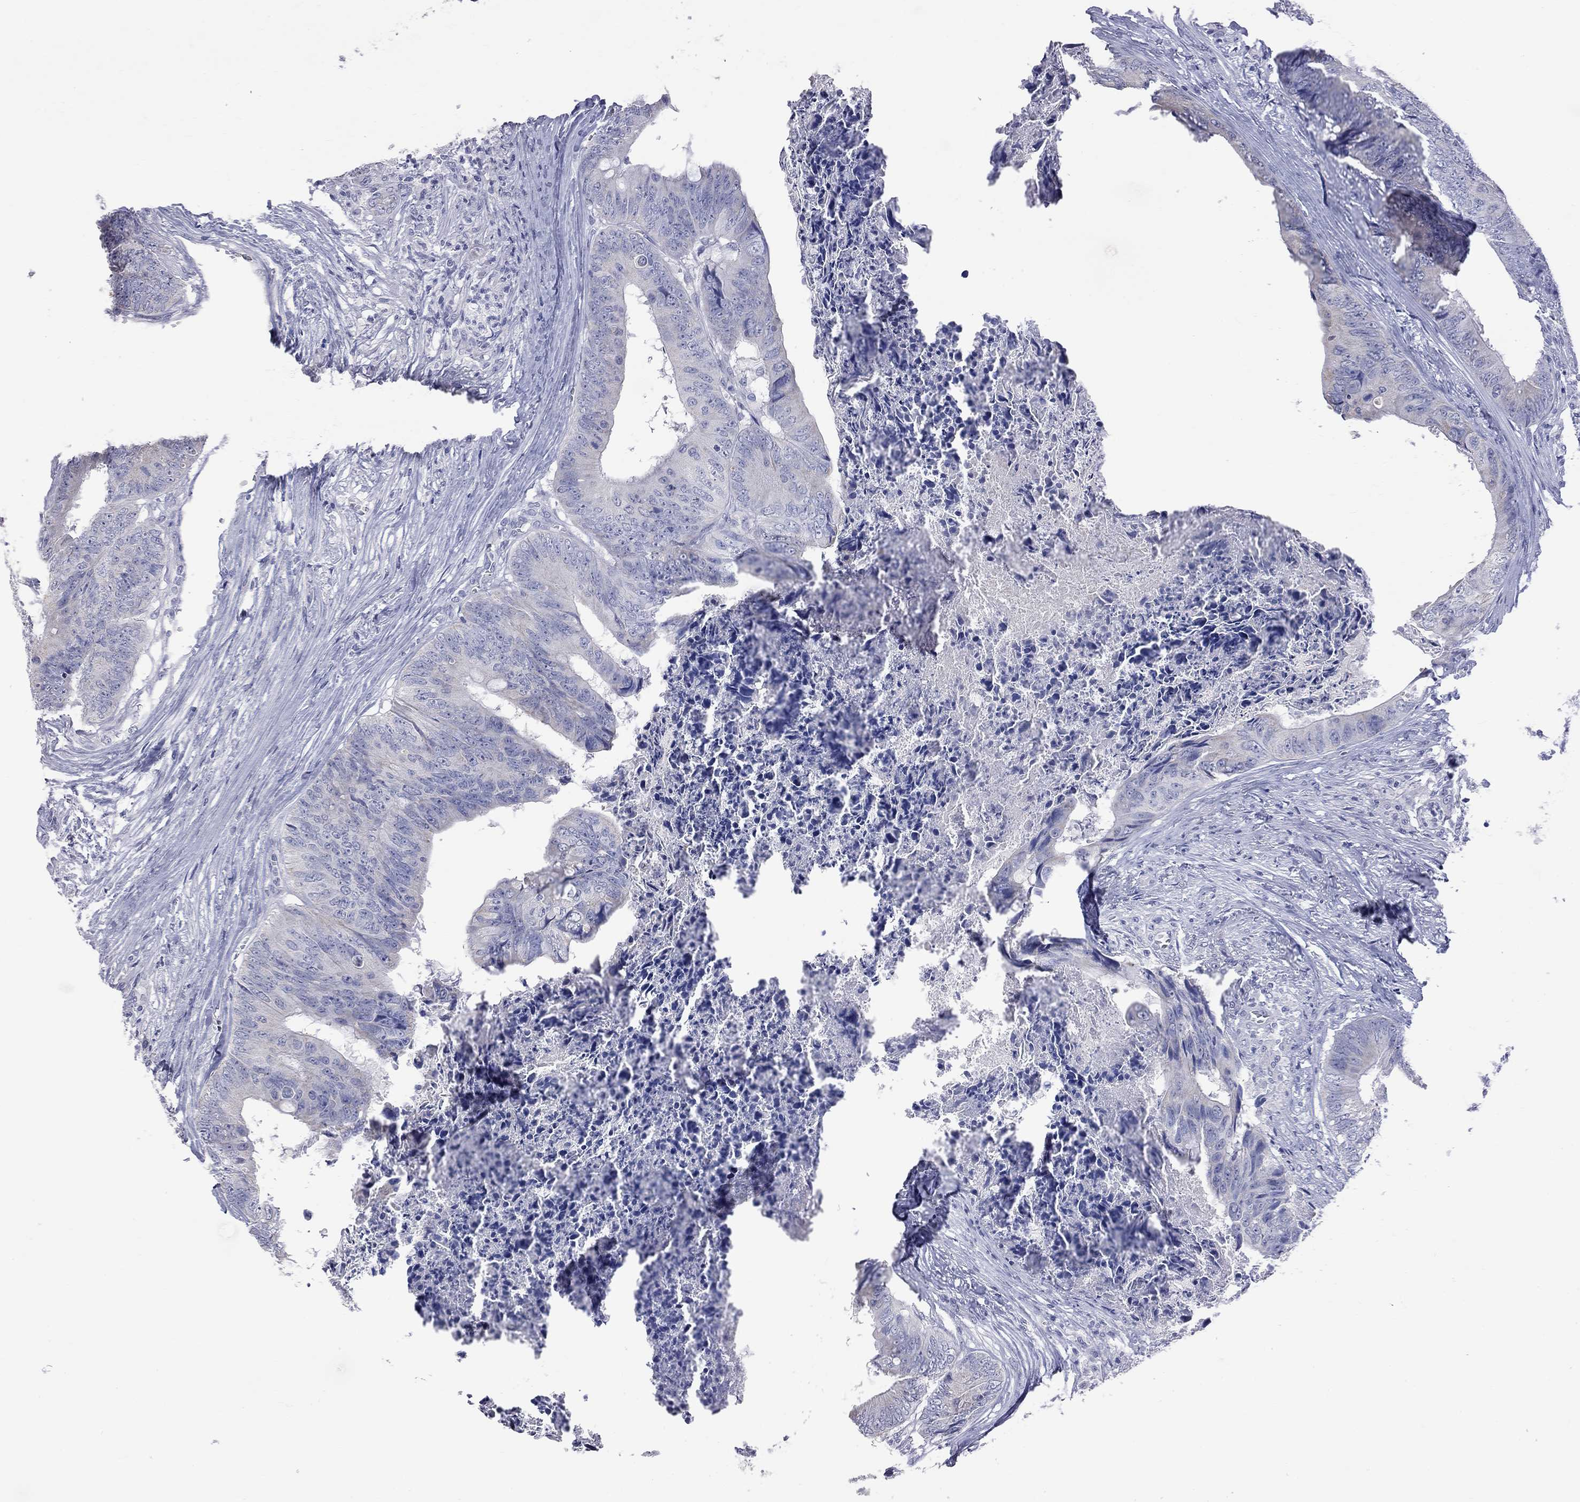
{"staining": {"intensity": "negative", "quantity": "none", "location": "none"}, "tissue": "colorectal cancer", "cell_type": "Tumor cells", "image_type": "cancer", "snomed": [{"axis": "morphology", "description": "Adenocarcinoma, NOS"}, {"axis": "topography", "description": "Colon"}], "caption": "Immunohistochemistry (IHC) of human colorectal adenocarcinoma demonstrates no expression in tumor cells.", "gene": "KCND2", "patient": {"sex": "male", "age": 84}}